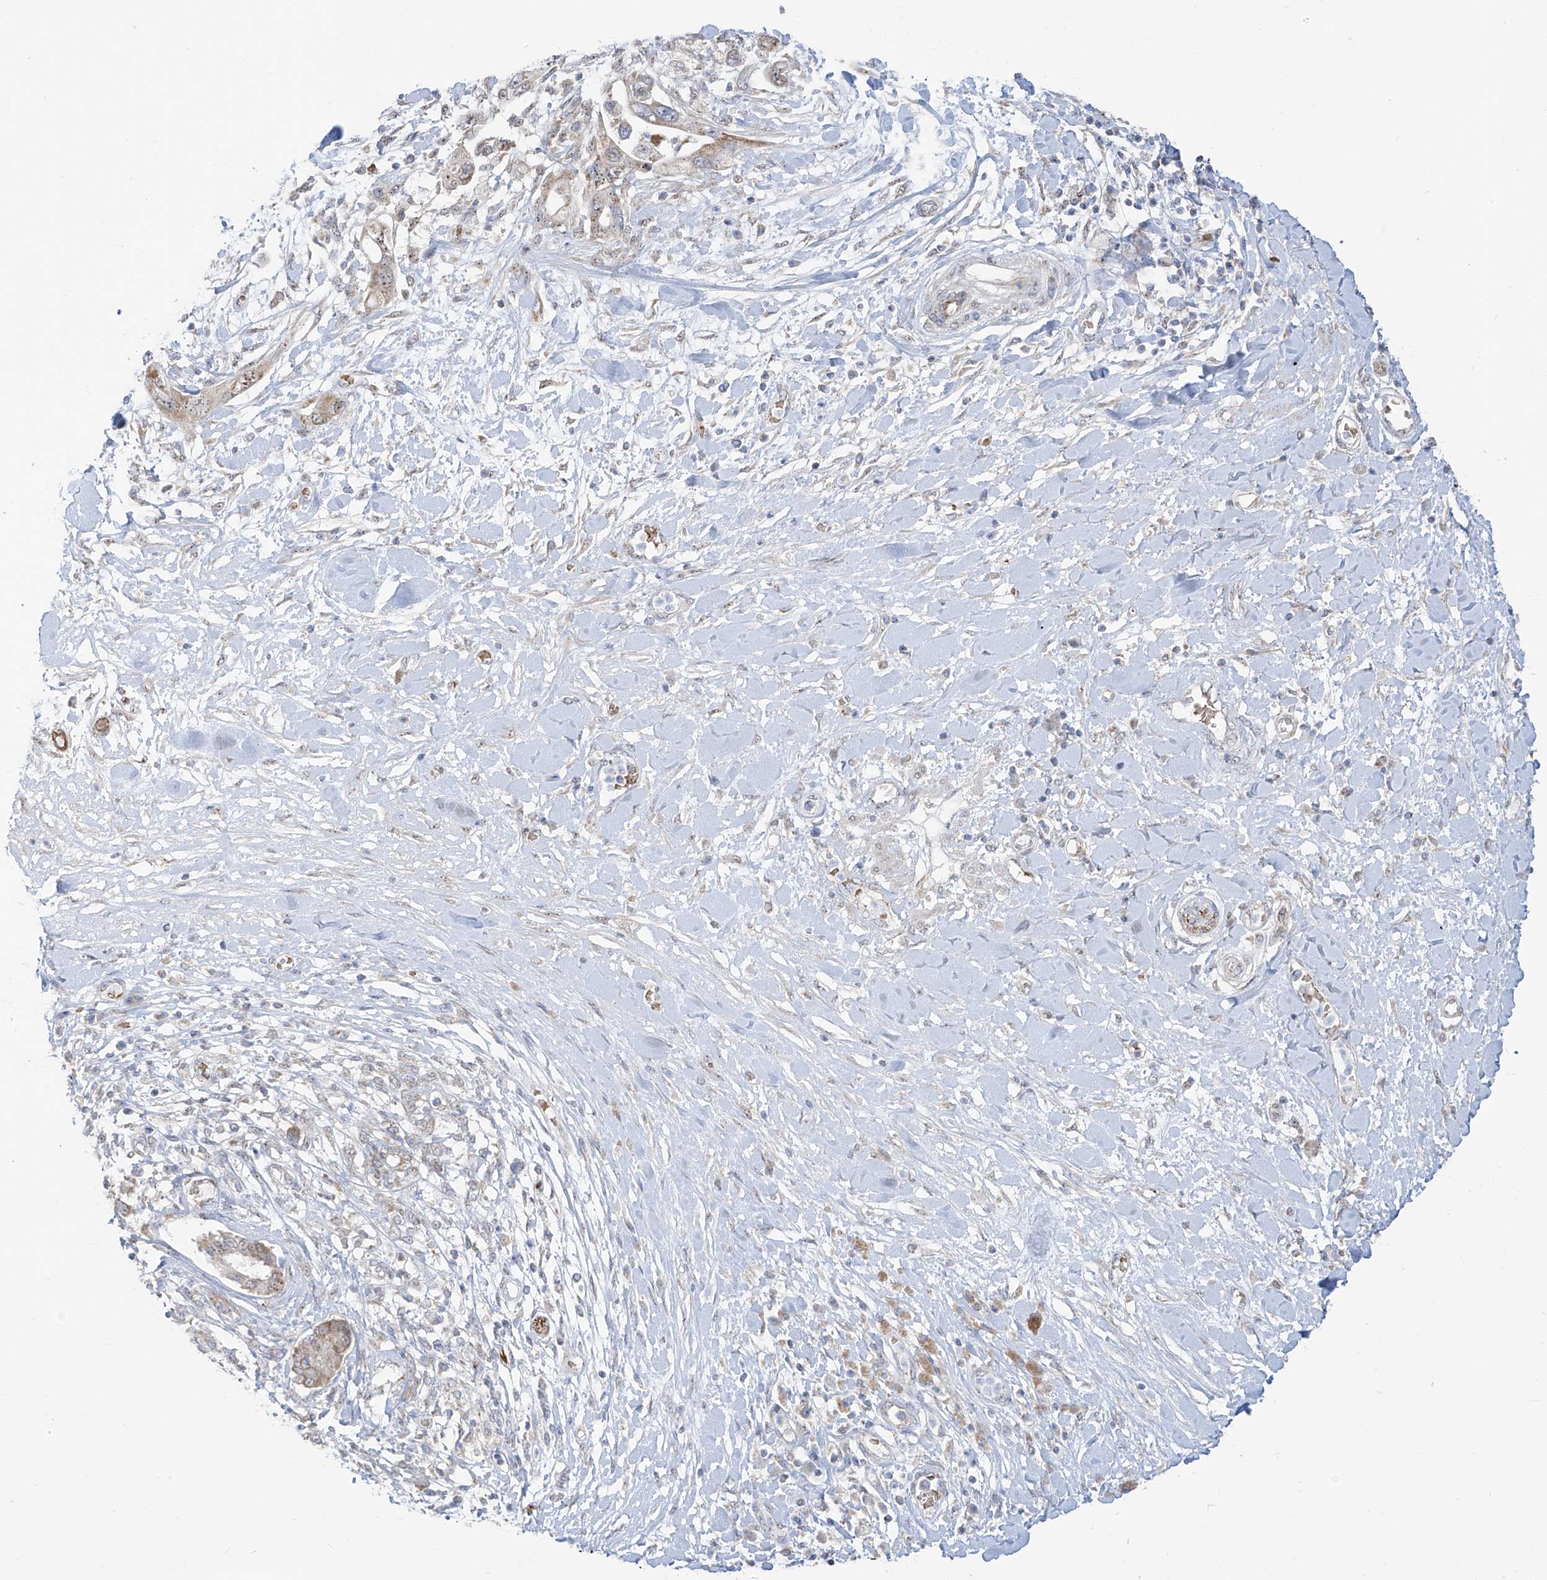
{"staining": {"intensity": "weak", "quantity": "25%-75%", "location": "cytoplasmic/membranous"}, "tissue": "pancreatic cancer", "cell_type": "Tumor cells", "image_type": "cancer", "snomed": [{"axis": "morphology", "description": "Inflammation, NOS"}, {"axis": "morphology", "description": "Adenocarcinoma, NOS"}, {"axis": "topography", "description": "Pancreas"}], "caption": "This image displays adenocarcinoma (pancreatic) stained with immunohistochemistry (IHC) to label a protein in brown. The cytoplasmic/membranous of tumor cells show weak positivity for the protein. Nuclei are counter-stained blue.", "gene": "ARHGEF40", "patient": {"sex": "female", "age": 56}}